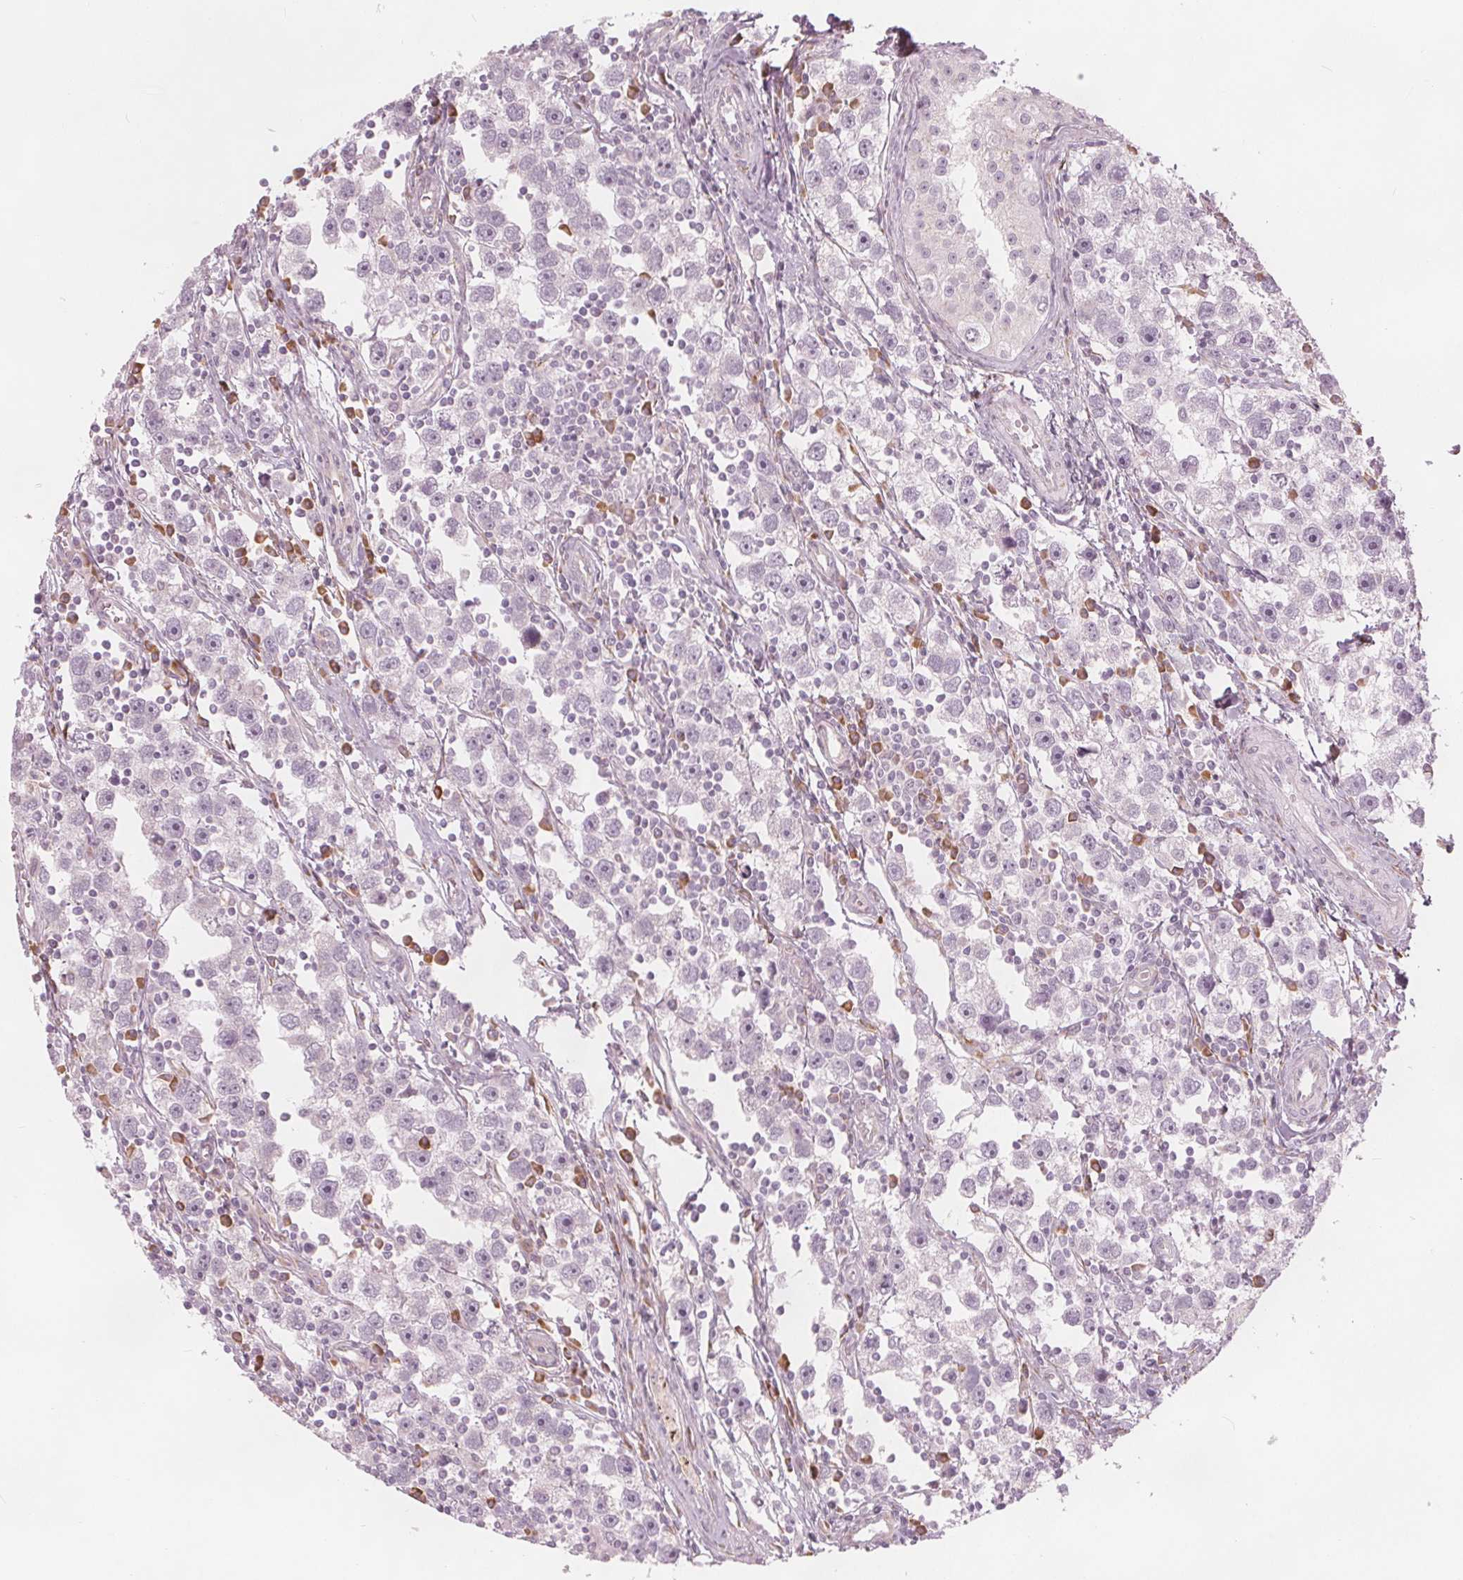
{"staining": {"intensity": "negative", "quantity": "none", "location": "none"}, "tissue": "testis cancer", "cell_type": "Tumor cells", "image_type": "cancer", "snomed": [{"axis": "morphology", "description": "Seminoma, NOS"}, {"axis": "topography", "description": "Testis"}], "caption": "DAB immunohistochemical staining of testis seminoma reveals no significant expression in tumor cells.", "gene": "BRSK1", "patient": {"sex": "male", "age": 30}}